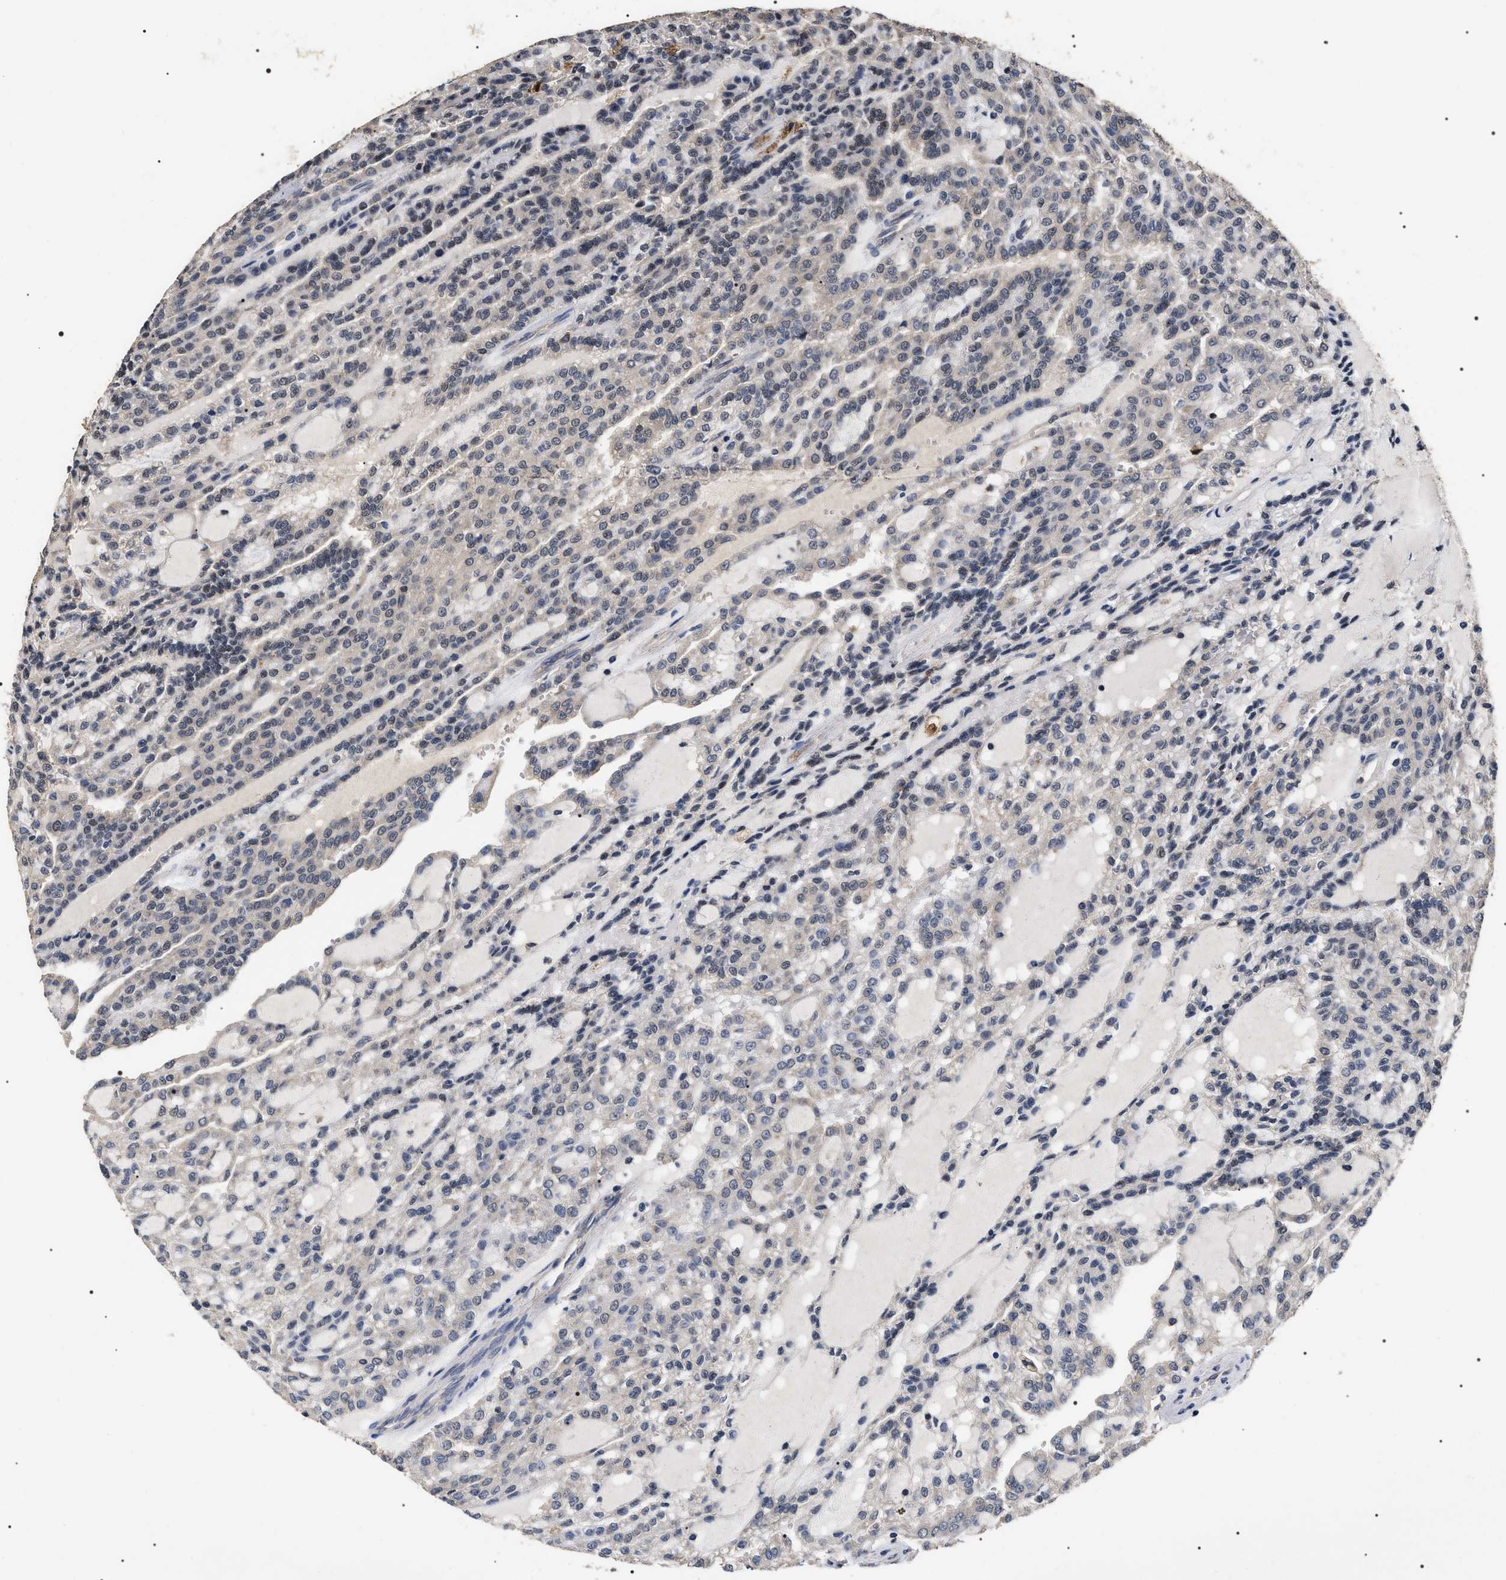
{"staining": {"intensity": "negative", "quantity": "none", "location": "none"}, "tissue": "renal cancer", "cell_type": "Tumor cells", "image_type": "cancer", "snomed": [{"axis": "morphology", "description": "Adenocarcinoma, NOS"}, {"axis": "topography", "description": "Kidney"}], "caption": "Immunohistochemistry (IHC) histopathology image of neoplastic tissue: human renal adenocarcinoma stained with DAB (3,3'-diaminobenzidine) reveals no significant protein expression in tumor cells. The staining is performed using DAB (3,3'-diaminobenzidine) brown chromogen with nuclei counter-stained in using hematoxylin.", "gene": "UPF3A", "patient": {"sex": "male", "age": 63}}